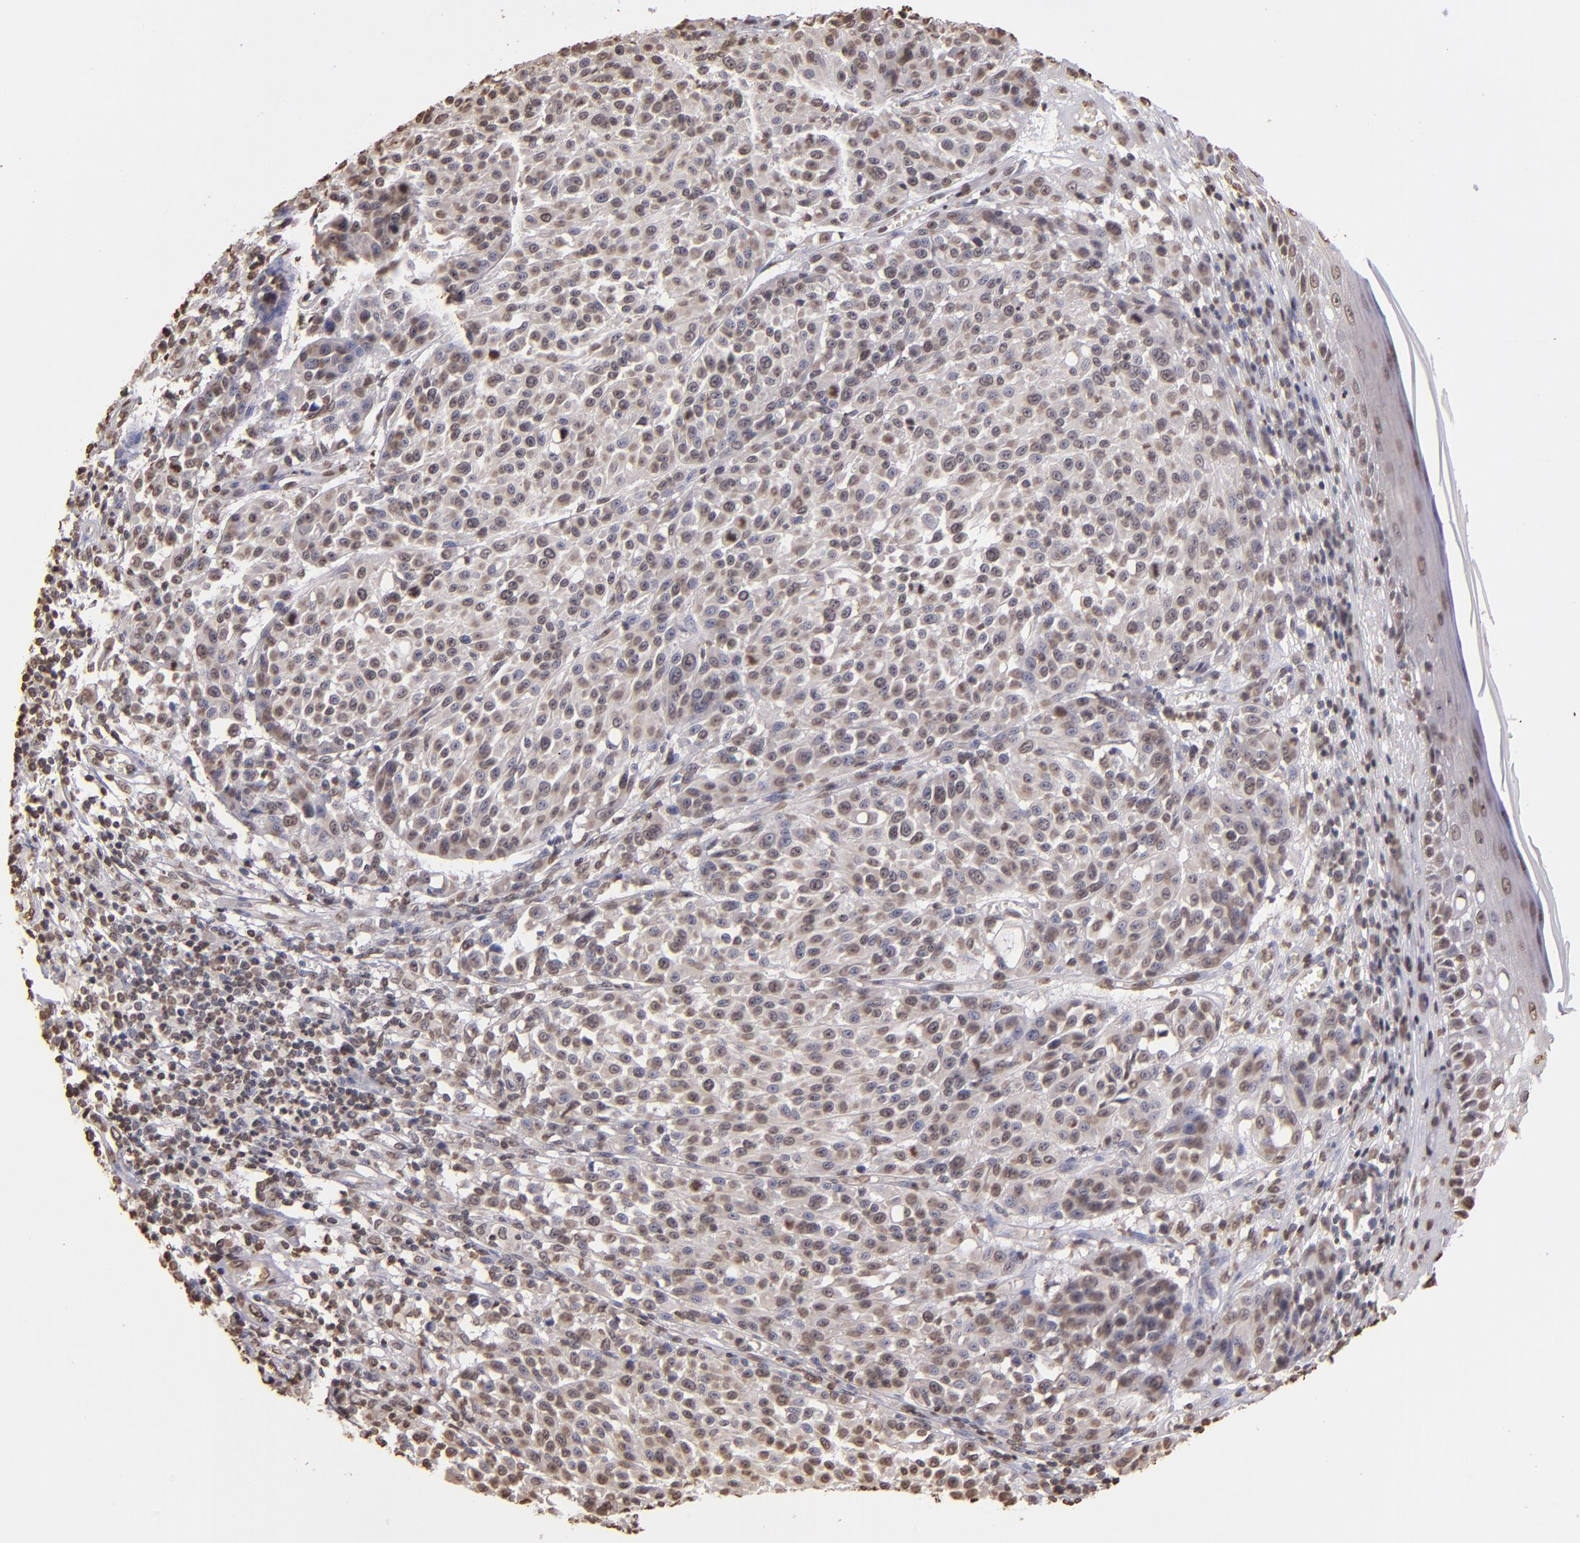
{"staining": {"intensity": "weak", "quantity": "25%-75%", "location": "cytoplasmic/membranous,nuclear"}, "tissue": "melanoma", "cell_type": "Tumor cells", "image_type": "cancer", "snomed": [{"axis": "morphology", "description": "Malignant melanoma, NOS"}, {"axis": "topography", "description": "Skin"}], "caption": "Protein positivity by IHC reveals weak cytoplasmic/membranous and nuclear staining in about 25%-75% of tumor cells in malignant melanoma.", "gene": "LBX1", "patient": {"sex": "female", "age": 49}}